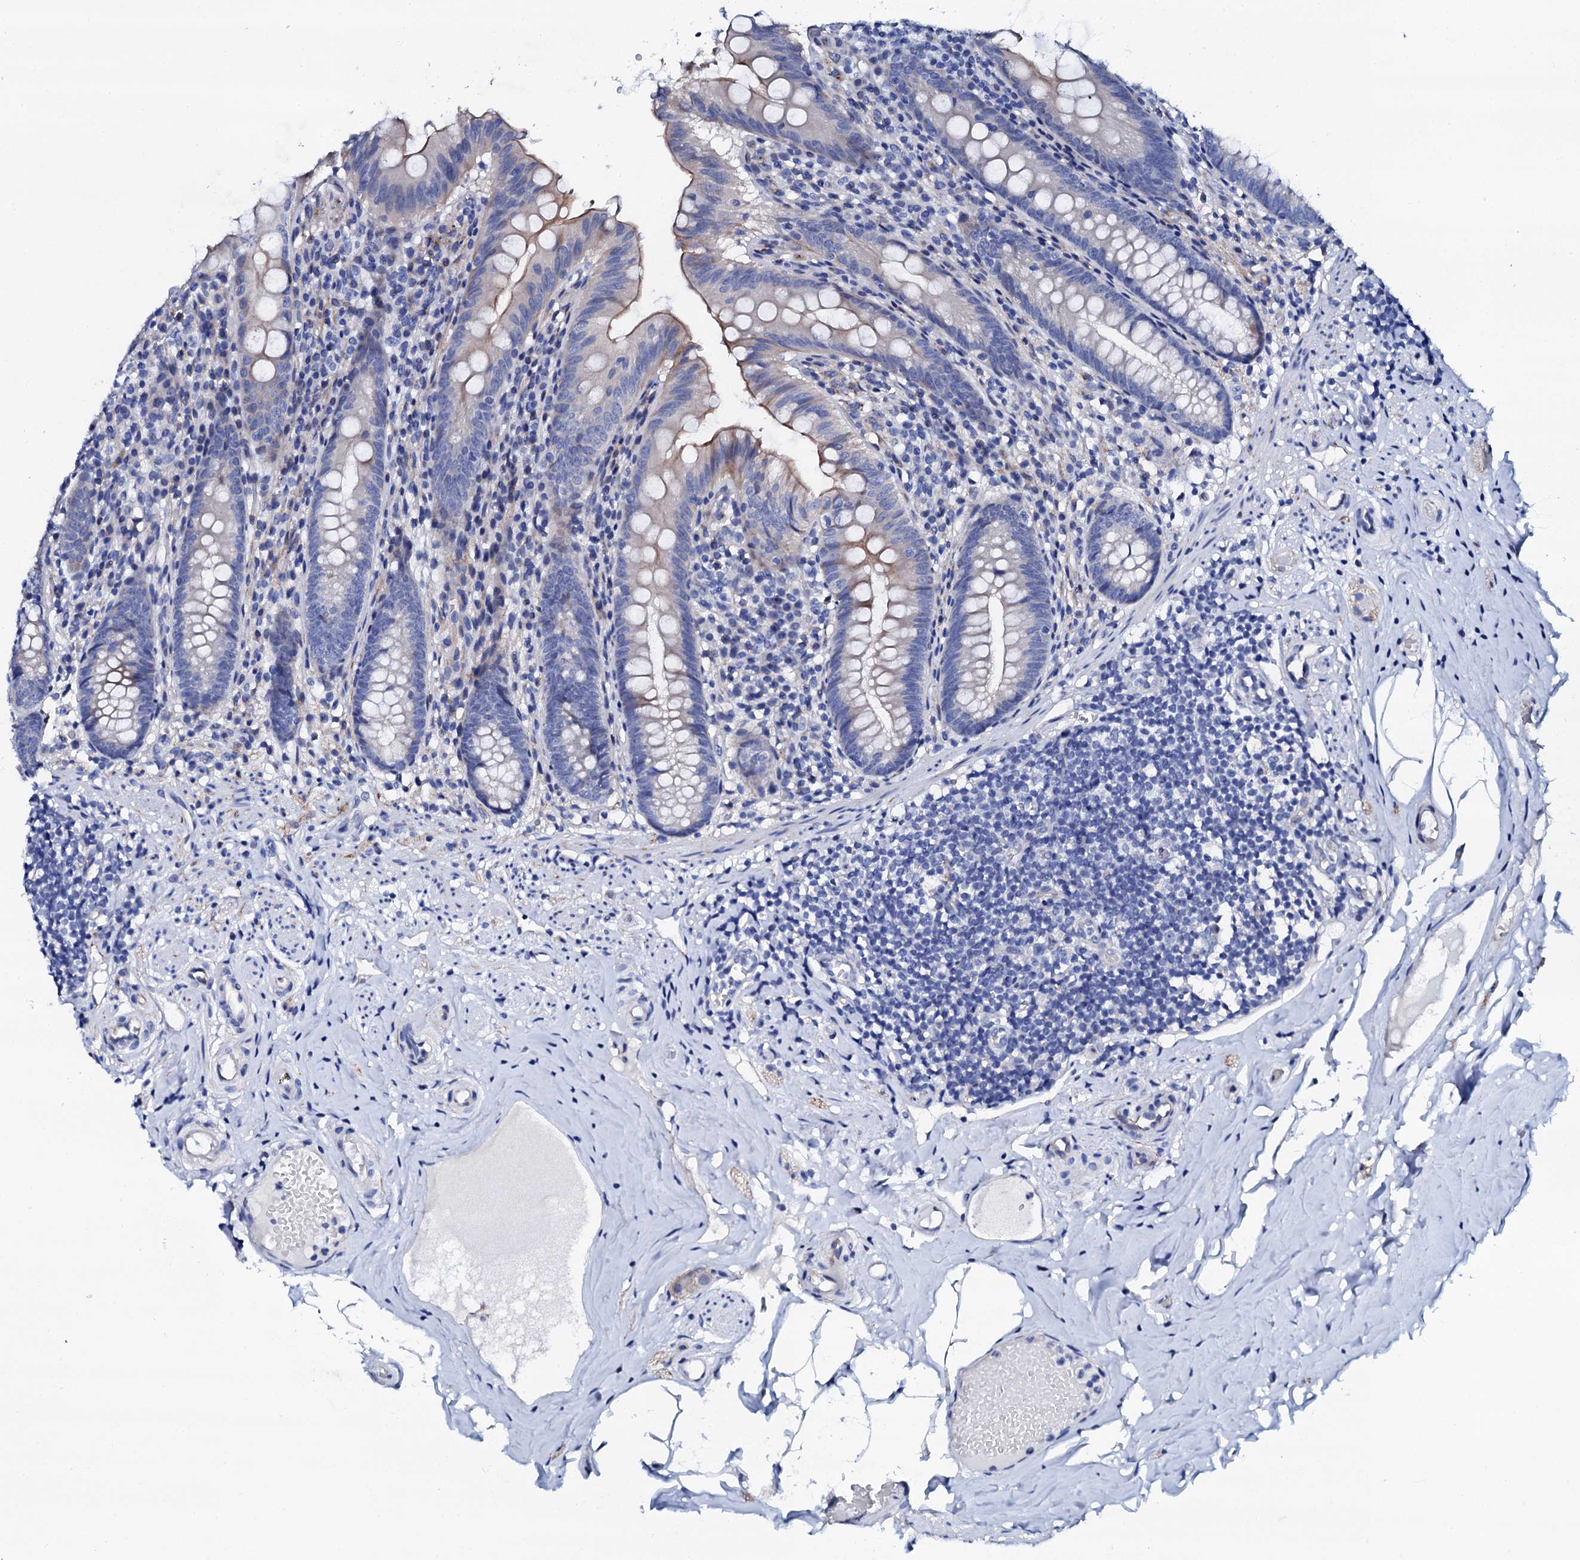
{"staining": {"intensity": "moderate", "quantity": "<25%", "location": "cytoplasmic/membranous"}, "tissue": "appendix", "cell_type": "Glandular cells", "image_type": "normal", "snomed": [{"axis": "morphology", "description": "Normal tissue, NOS"}, {"axis": "topography", "description": "Appendix"}], "caption": "Moderate cytoplasmic/membranous protein staining is appreciated in about <25% of glandular cells in appendix. The staining is performed using DAB brown chromogen to label protein expression. The nuclei are counter-stained blue using hematoxylin.", "gene": "TRDN", "patient": {"sex": "male", "age": 55}}